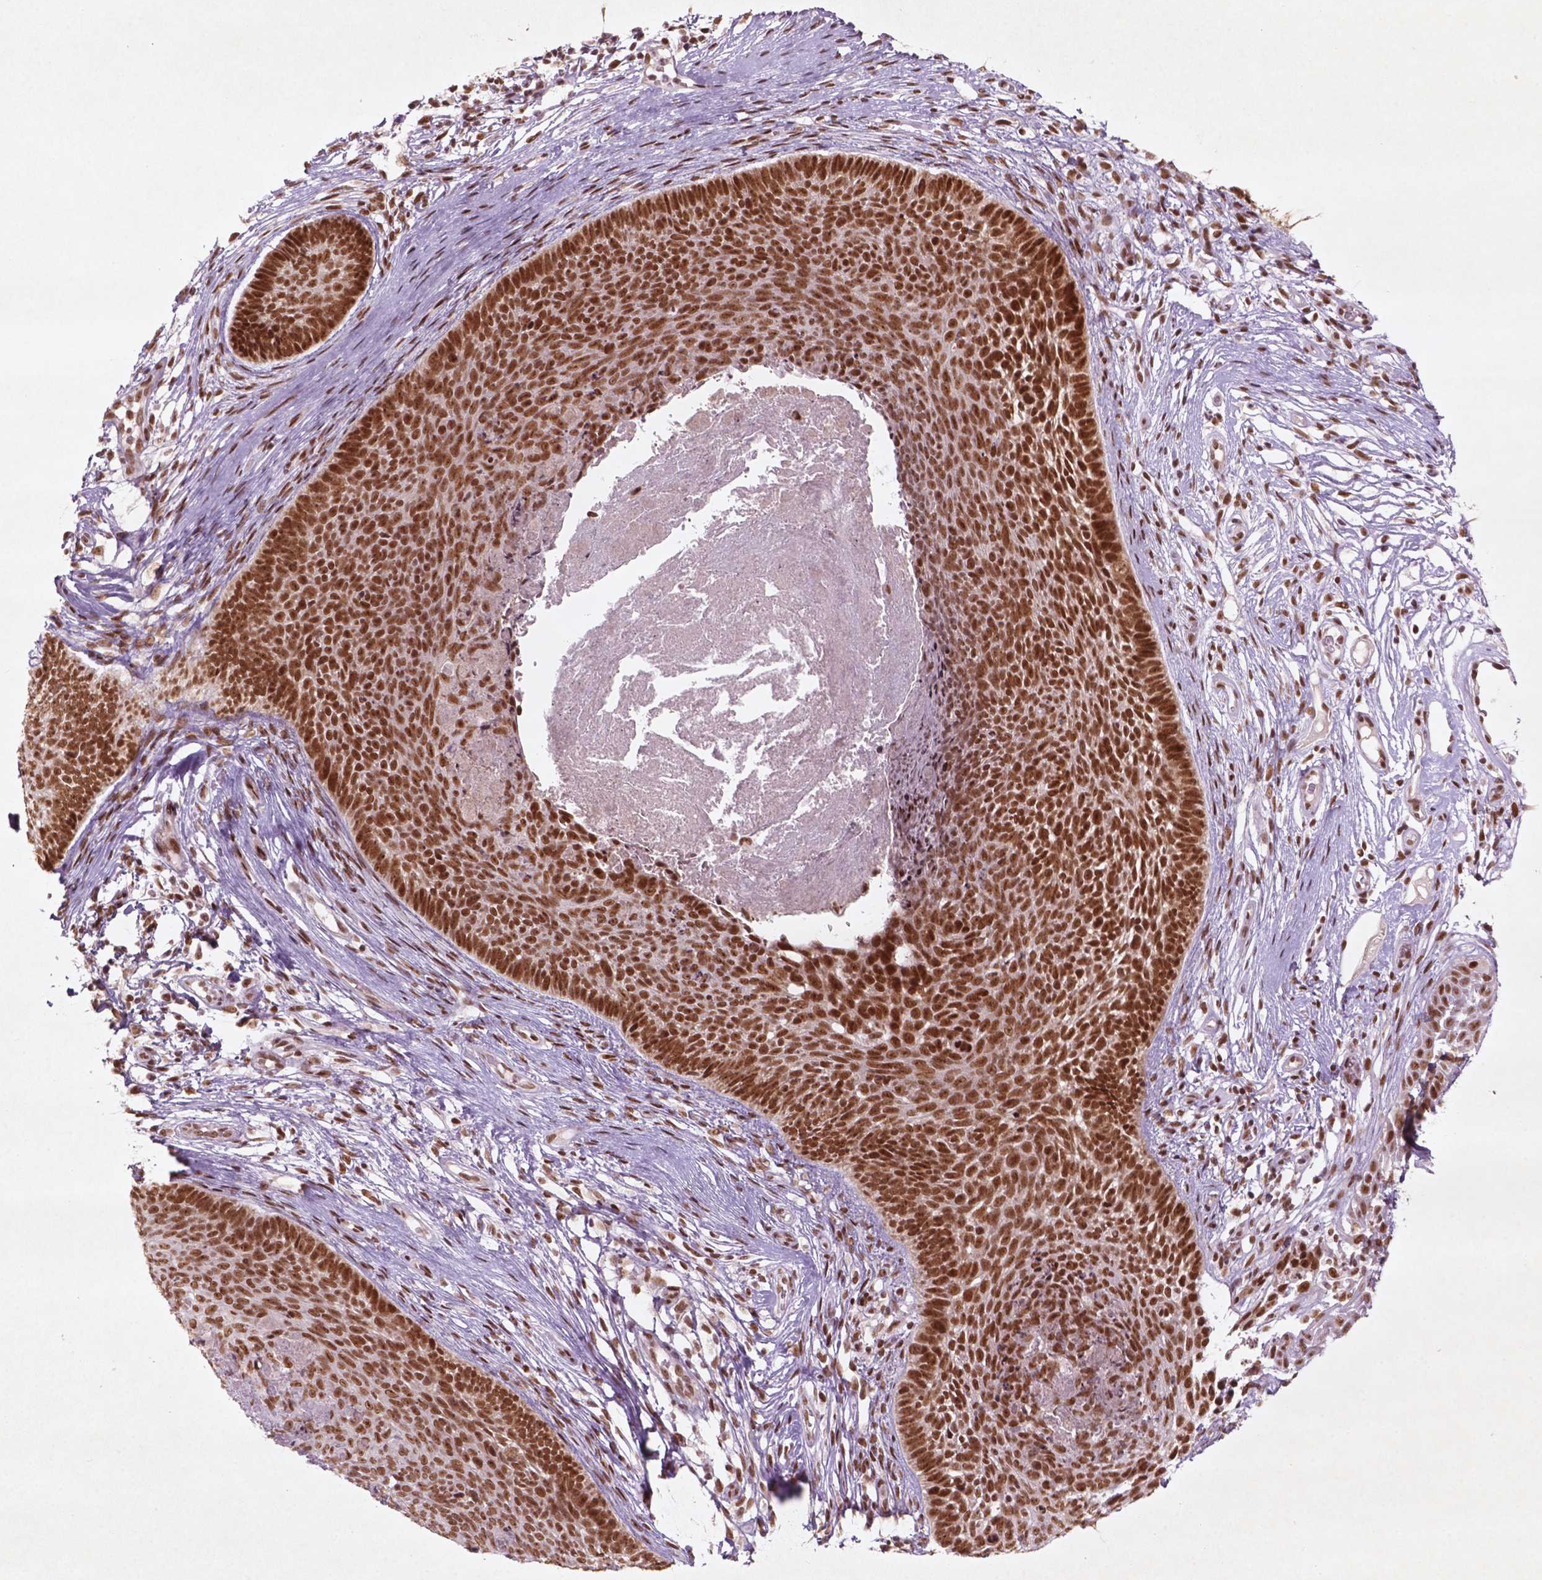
{"staining": {"intensity": "strong", "quantity": ">75%", "location": "nuclear"}, "tissue": "skin cancer", "cell_type": "Tumor cells", "image_type": "cancer", "snomed": [{"axis": "morphology", "description": "Basal cell carcinoma"}, {"axis": "topography", "description": "Skin"}], "caption": "Approximately >75% of tumor cells in human skin basal cell carcinoma display strong nuclear protein staining as visualized by brown immunohistochemical staining.", "gene": "HMG20B", "patient": {"sex": "male", "age": 85}}